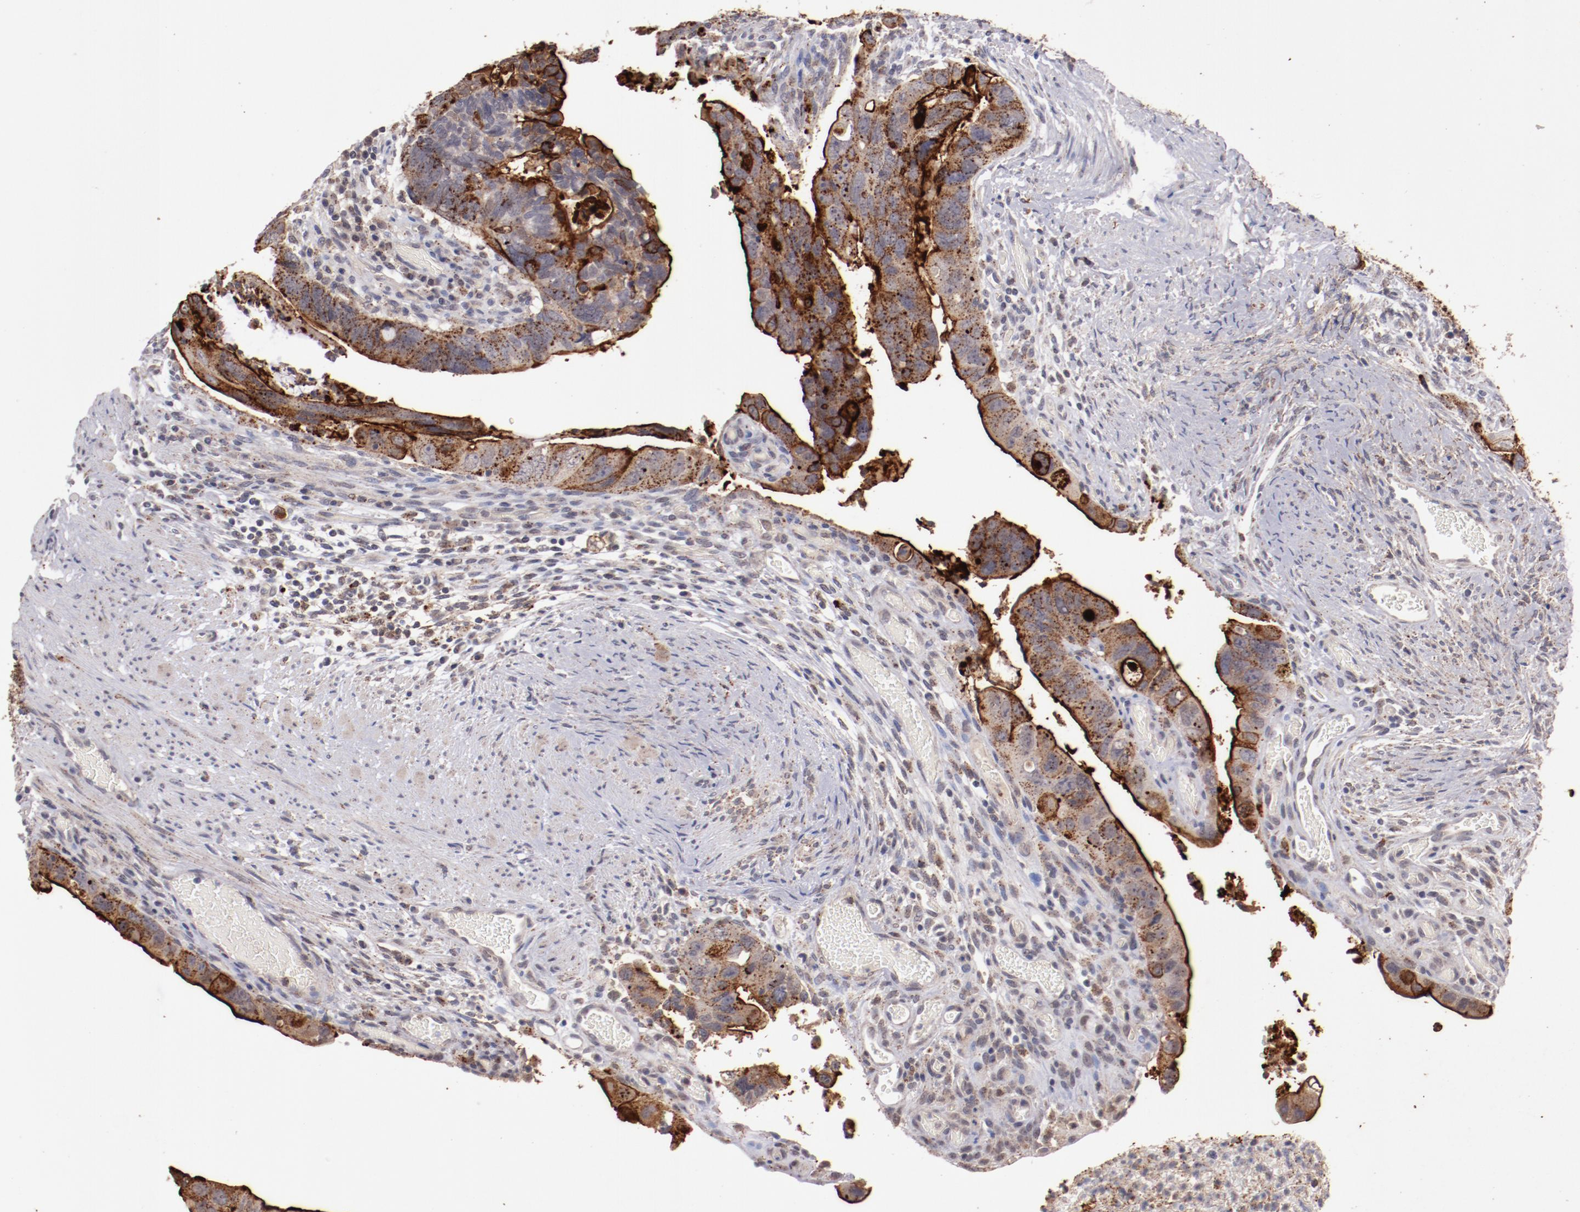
{"staining": {"intensity": "strong", "quantity": ">75%", "location": "cytoplasmic/membranous"}, "tissue": "colorectal cancer", "cell_type": "Tumor cells", "image_type": "cancer", "snomed": [{"axis": "morphology", "description": "Adenocarcinoma, NOS"}, {"axis": "topography", "description": "Rectum"}], "caption": "Protein expression by IHC shows strong cytoplasmic/membranous positivity in about >75% of tumor cells in colorectal cancer. (brown staining indicates protein expression, while blue staining denotes nuclei).", "gene": "SYP", "patient": {"sex": "male", "age": 53}}